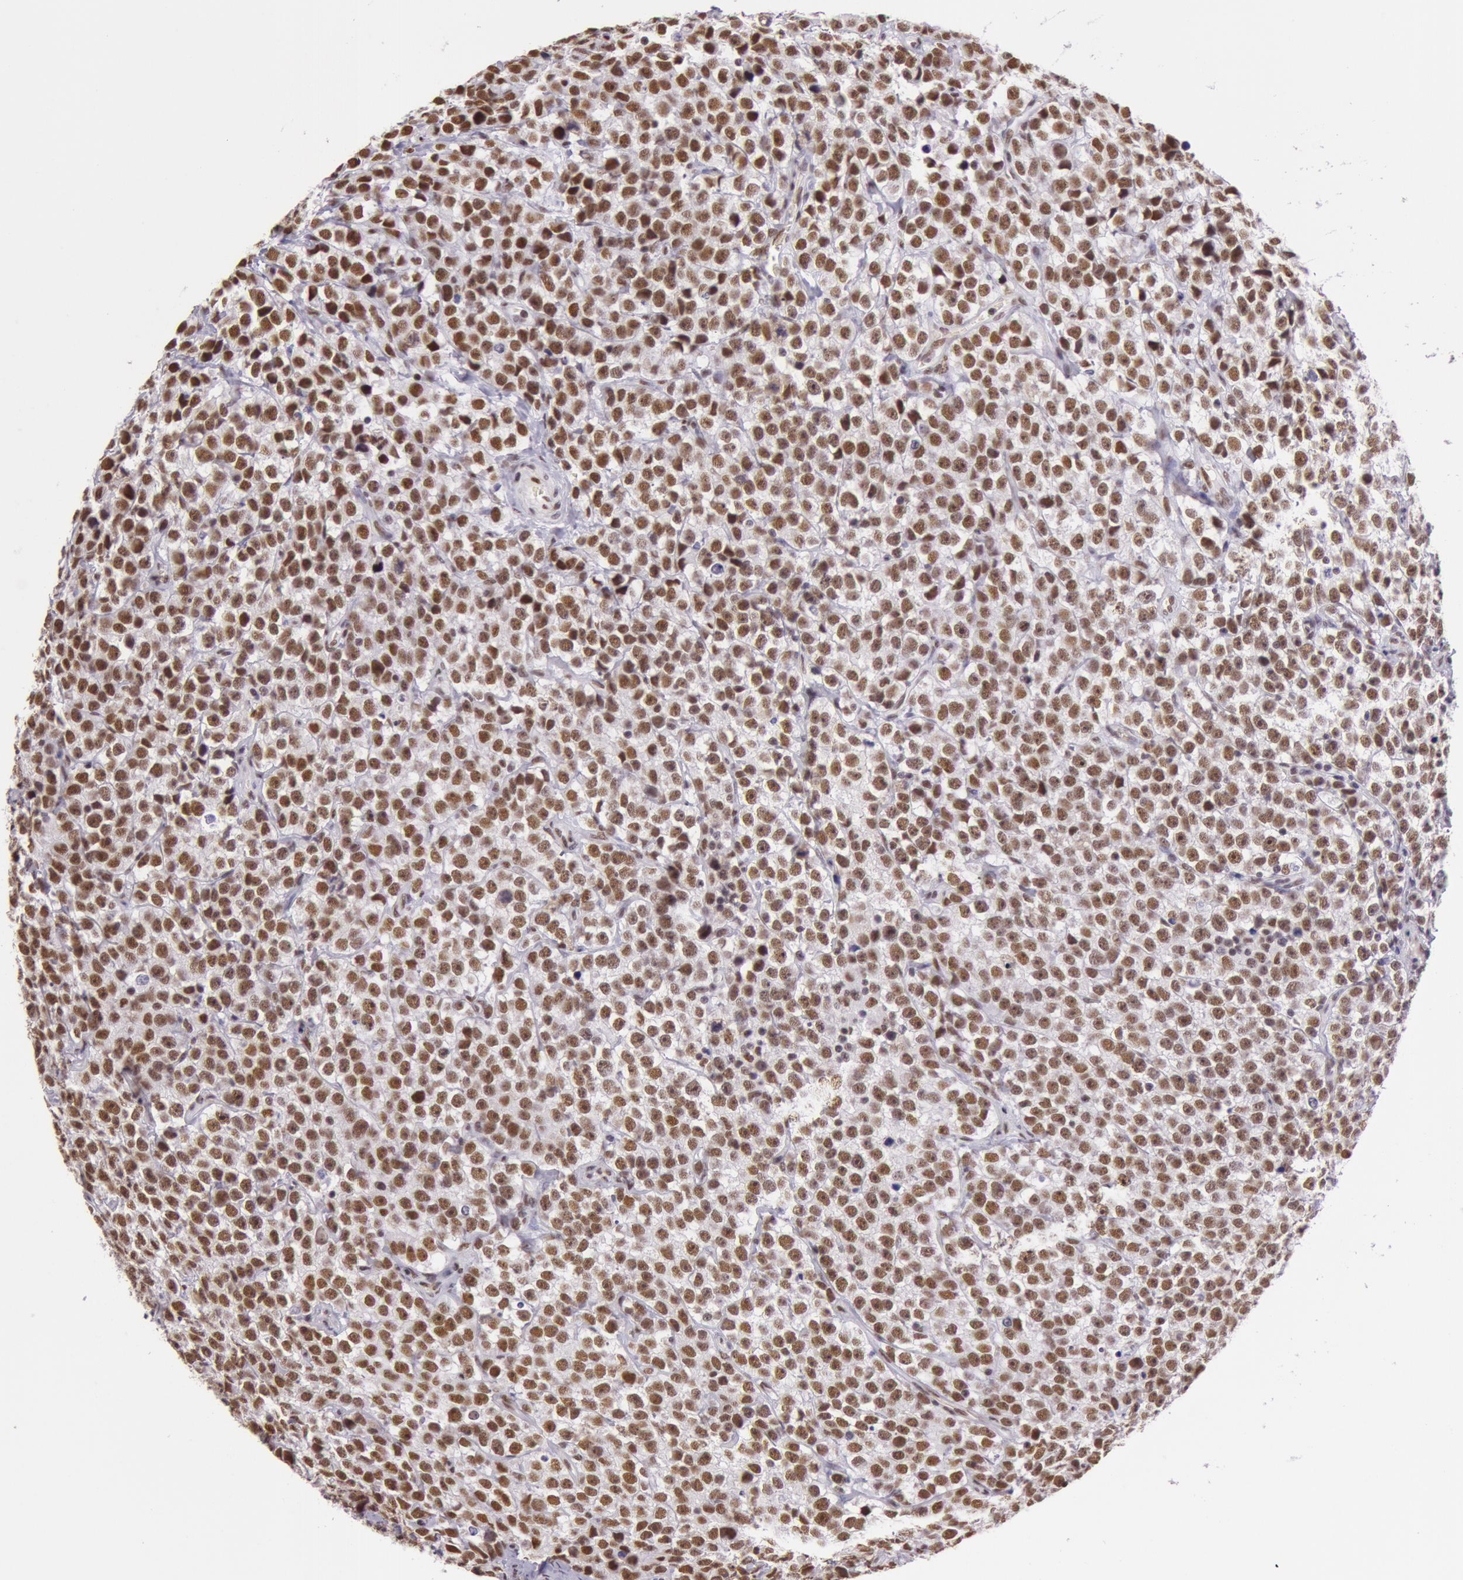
{"staining": {"intensity": "strong", "quantity": ">75%", "location": "nuclear"}, "tissue": "testis cancer", "cell_type": "Tumor cells", "image_type": "cancer", "snomed": [{"axis": "morphology", "description": "Seminoma, NOS"}, {"axis": "topography", "description": "Testis"}], "caption": "Strong nuclear expression is identified in approximately >75% of tumor cells in seminoma (testis).", "gene": "NBN", "patient": {"sex": "male", "age": 25}}